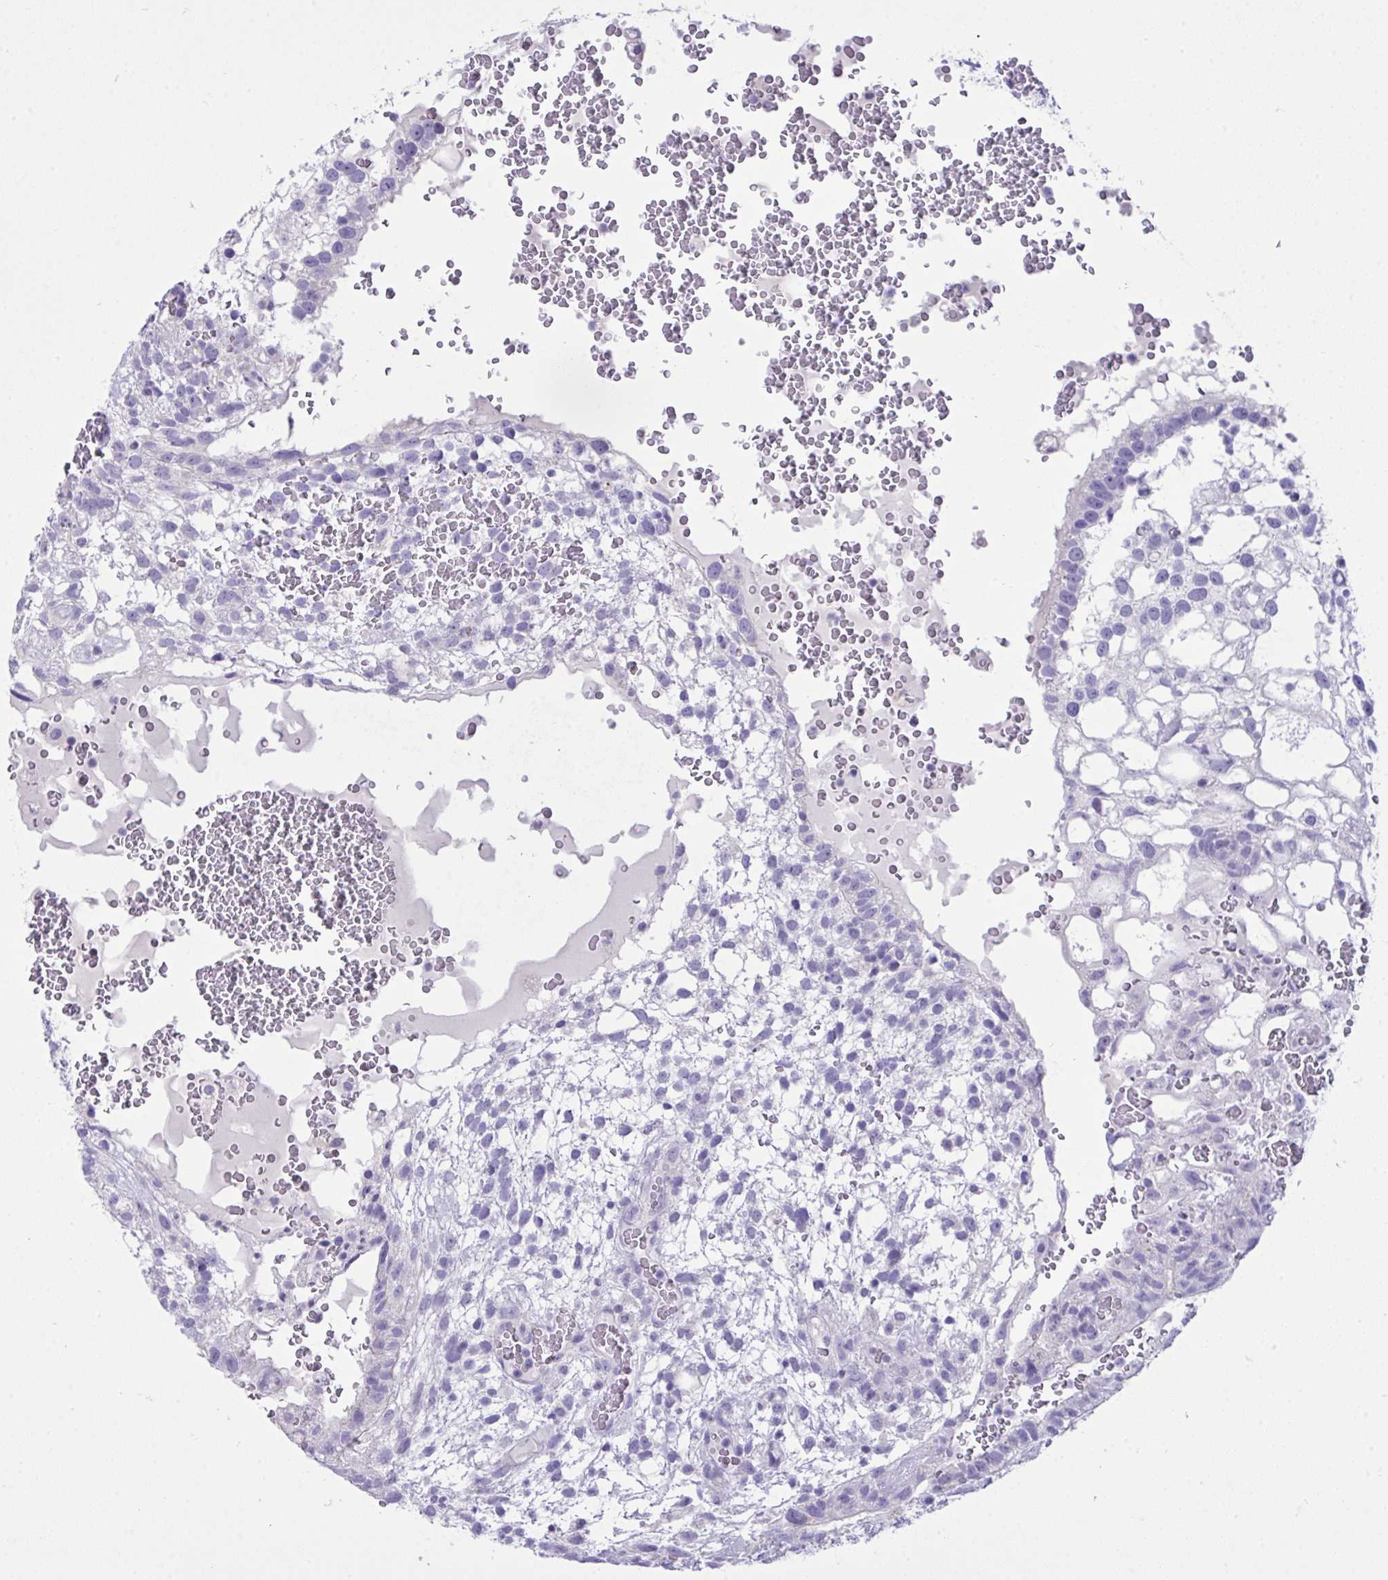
{"staining": {"intensity": "negative", "quantity": "none", "location": "none"}, "tissue": "testis cancer", "cell_type": "Tumor cells", "image_type": "cancer", "snomed": [{"axis": "morphology", "description": "Normal tissue, NOS"}, {"axis": "morphology", "description": "Carcinoma, Embryonal, NOS"}, {"axis": "topography", "description": "Testis"}], "caption": "This is an immunohistochemistry (IHC) photomicrograph of human testis cancer (embryonal carcinoma). There is no expression in tumor cells.", "gene": "WDR97", "patient": {"sex": "male", "age": 32}}